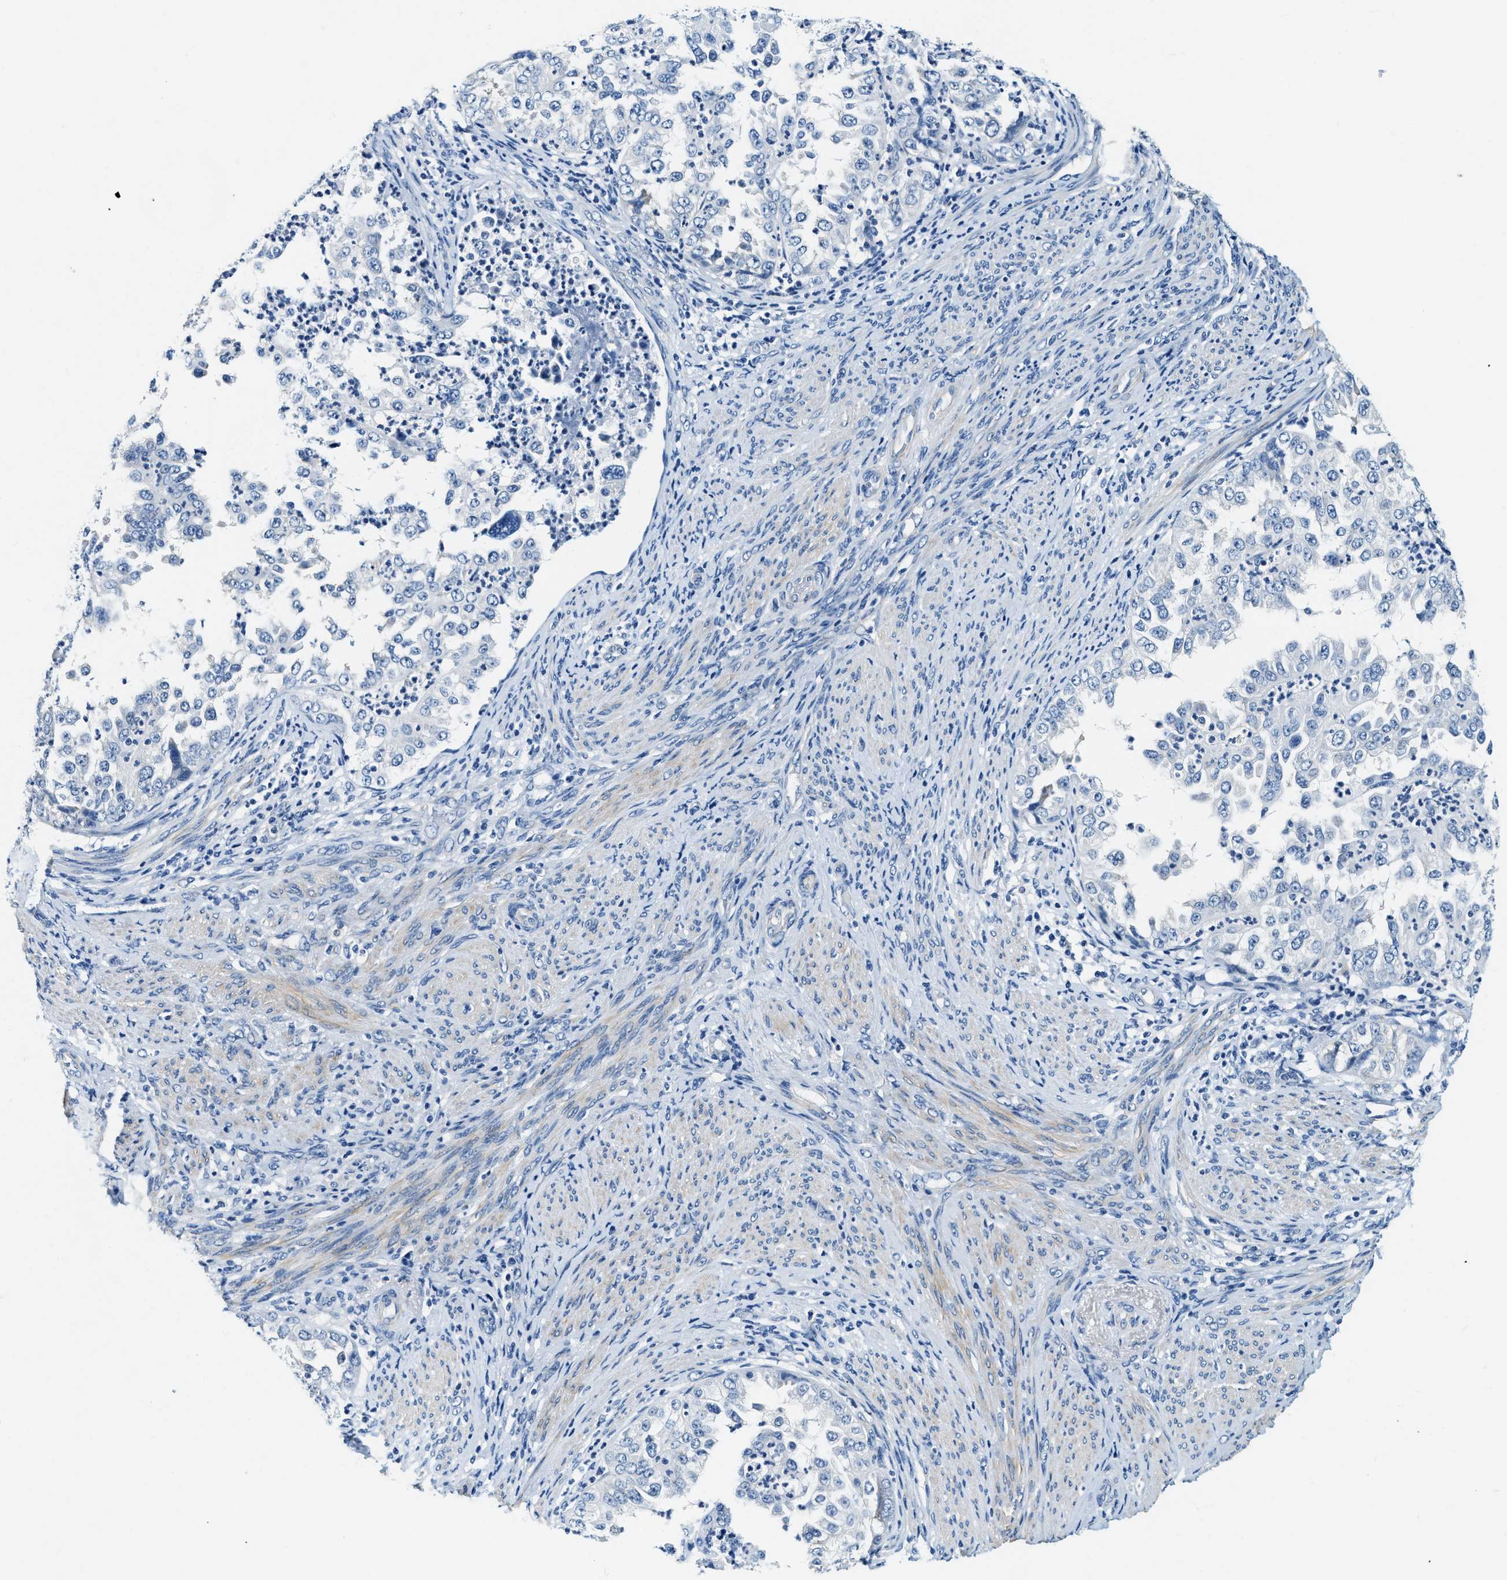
{"staining": {"intensity": "negative", "quantity": "none", "location": "none"}, "tissue": "endometrial cancer", "cell_type": "Tumor cells", "image_type": "cancer", "snomed": [{"axis": "morphology", "description": "Adenocarcinoma, NOS"}, {"axis": "topography", "description": "Endometrium"}], "caption": "This is a histopathology image of IHC staining of endometrial cancer (adenocarcinoma), which shows no expression in tumor cells.", "gene": "EIF2AK2", "patient": {"sex": "female", "age": 85}}